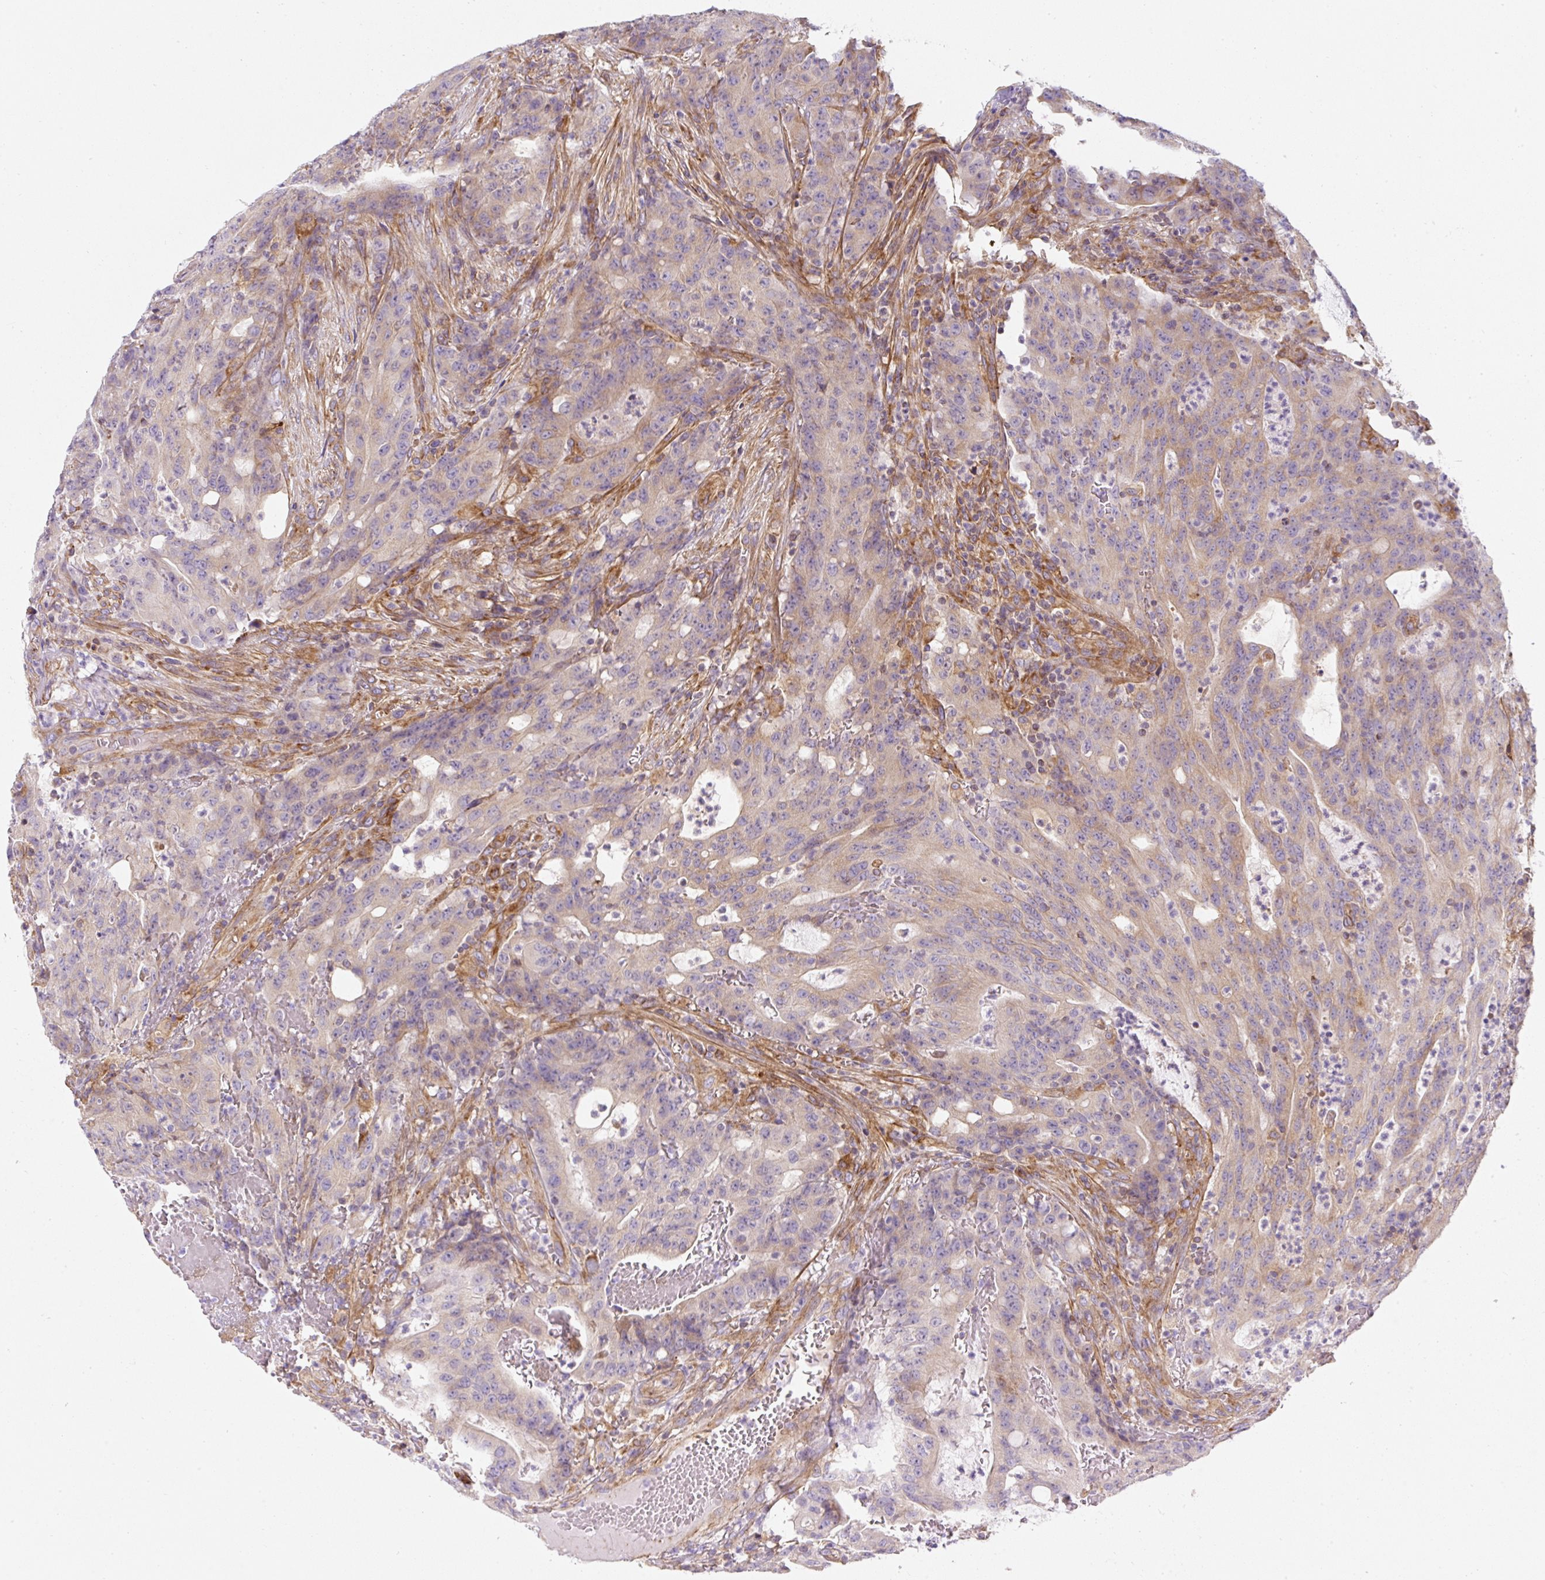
{"staining": {"intensity": "weak", "quantity": "<25%", "location": "cytoplasmic/membranous"}, "tissue": "colorectal cancer", "cell_type": "Tumor cells", "image_type": "cancer", "snomed": [{"axis": "morphology", "description": "Adenocarcinoma, NOS"}, {"axis": "topography", "description": "Colon"}], "caption": "A photomicrograph of human colorectal cancer (adenocarcinoma) is negative for staining in tumor cells.", "gene": "ERAP2", "patient": {"sex": "male", "age": 83}}